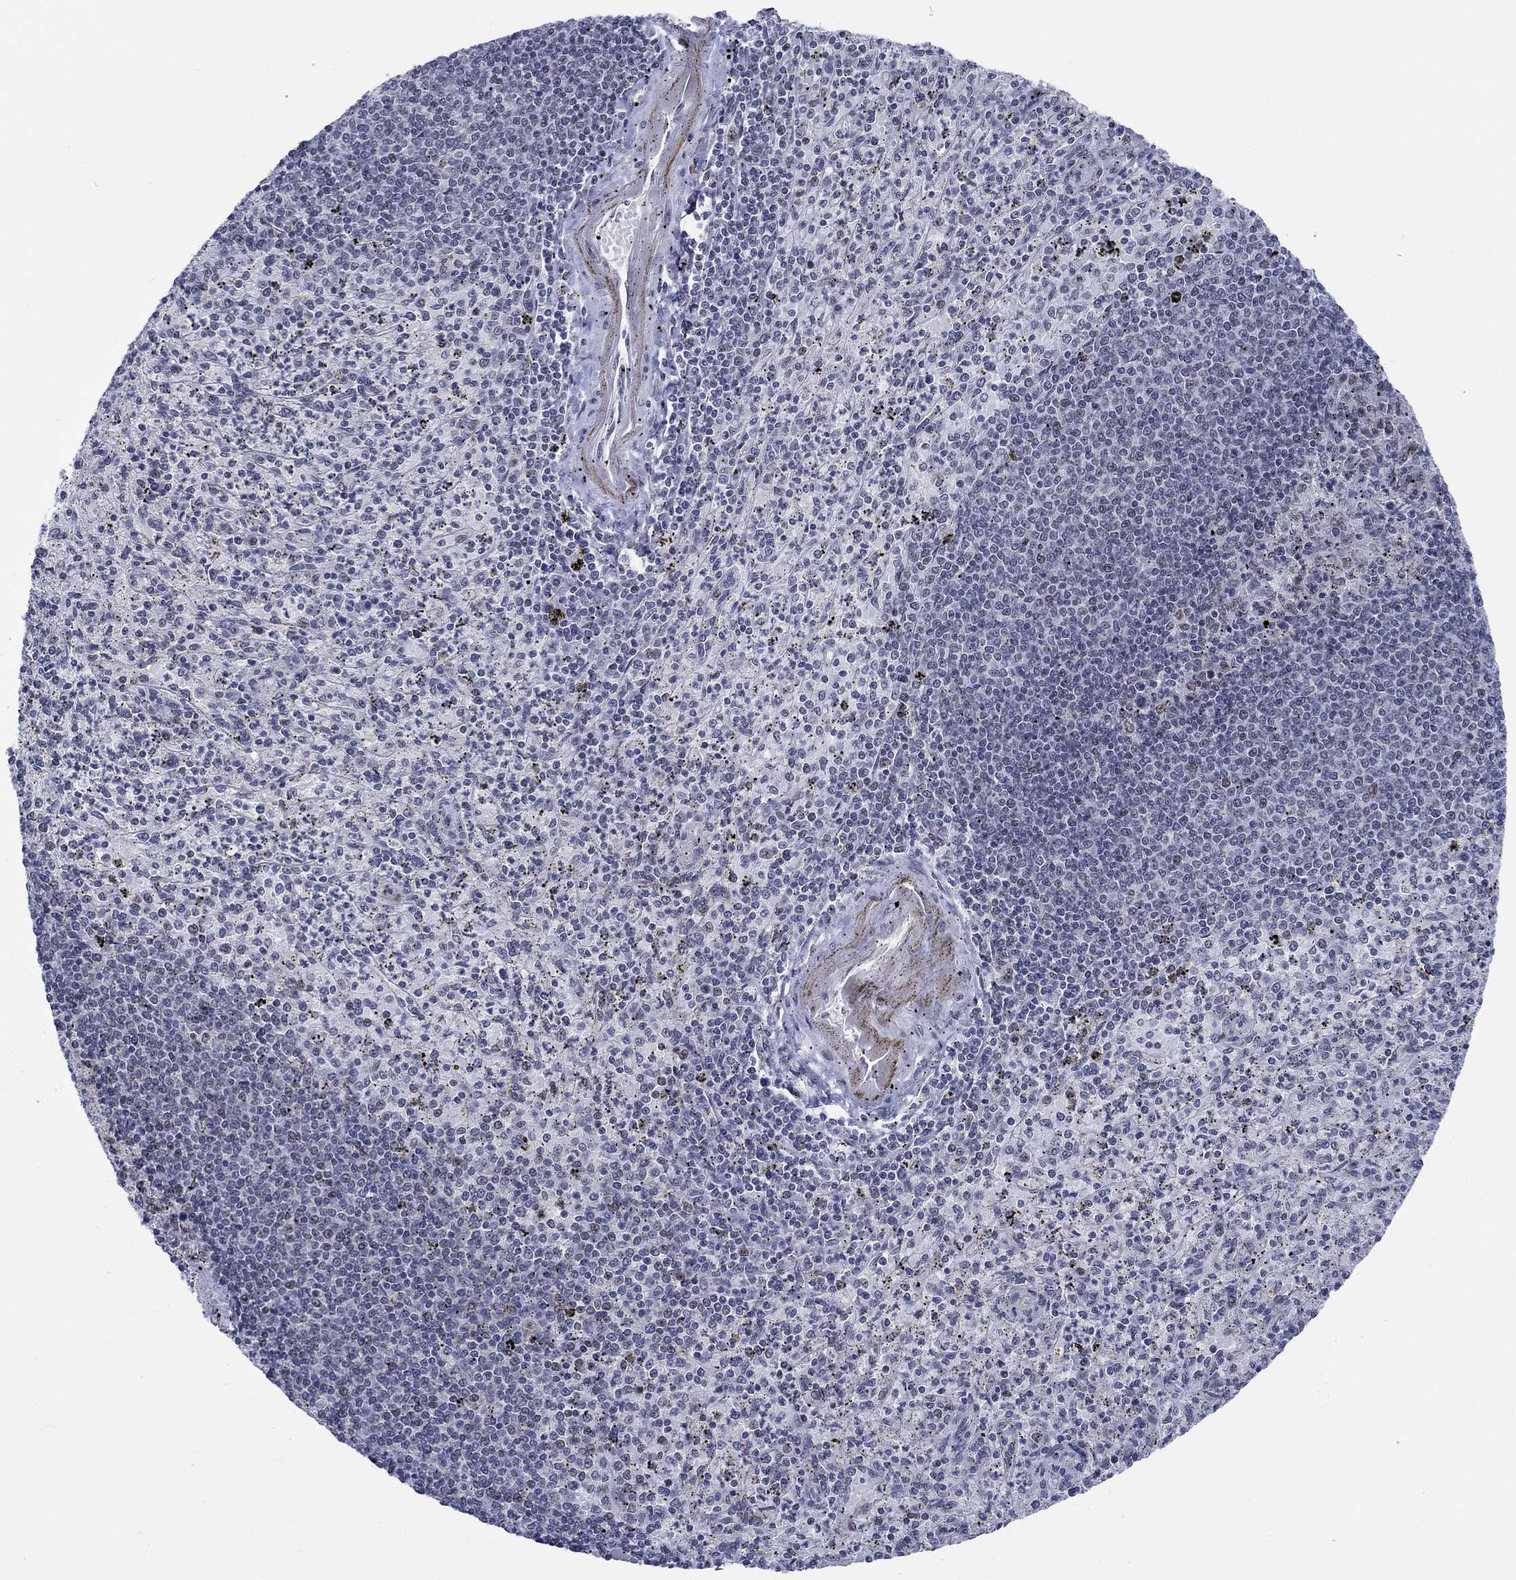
{"staining": {"intensity": "negative", "quantity": "none", "location": "none"}, "tissue": "spleen", "cell_type": "Cells in red pulp", "image_type": "normal", "snomed": [{"axis": "morphology", "description": "Normal tissue, NOS"}, {"axis": "topography", "description": "Spleen"}], "caption": "This photomicrograph is of benign spleen stained with IHC to label a protein in brown with the nuclei are counter-stained blue. There is no expression in cells in red pulp.", "gene": "NEU3", "patient": {"sex": "male", "age": 60}}